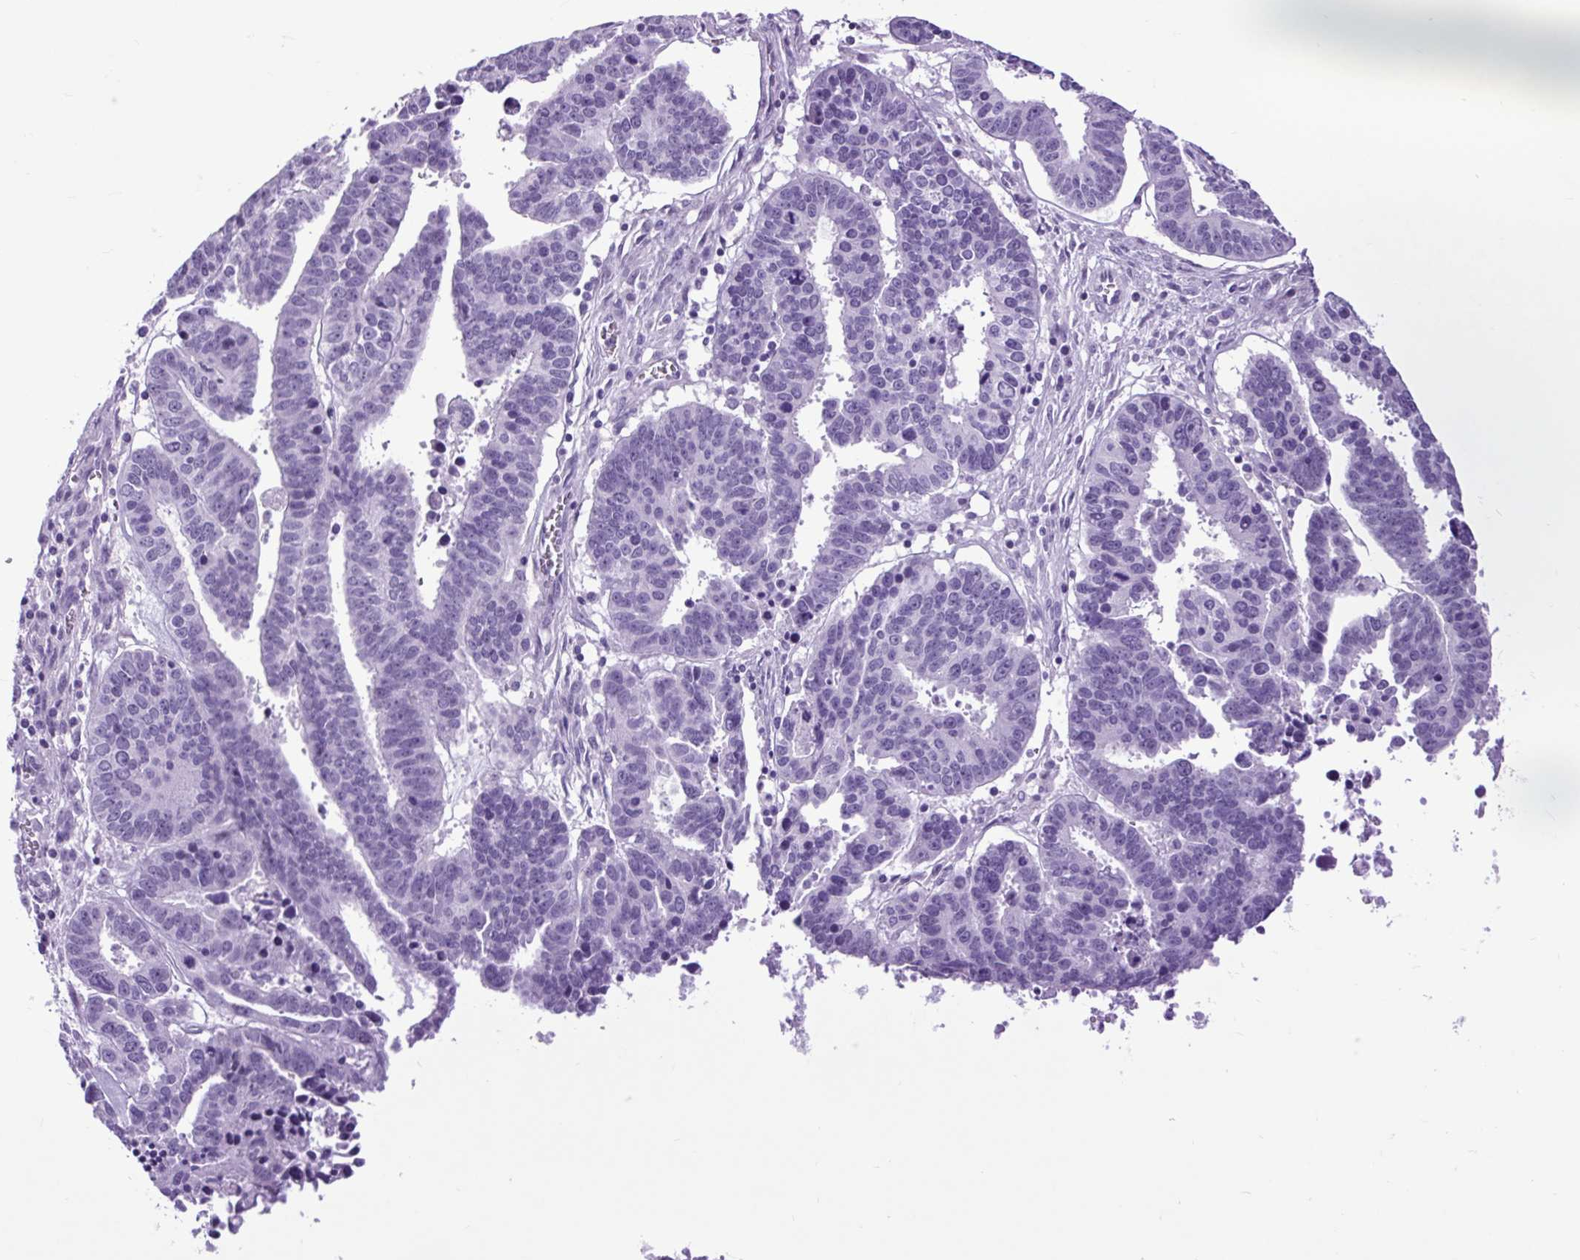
{"staining": {"intensity": "negative", "quantity": "none", "location": "none"}, "tissue": "ovarian cancer", "cell_type": "Tumor cells", "image_type": "cancer", "snomed": [{"axis": "morphology", "description": "Carcinoma, endometroid"}, {"axis": "morphology", "description": "Cystadenocarcinoma, serous, NOS"}, {"axis": "topography", "description": "Ovary"}], "caption": "IHC micrograph of ovarian cancer stained for a protein (brown), which displays no staining in tumor cells. The staining was performed using DAB (3,3'-diaminobenzidine) to visualize the protein expression in brown, while the nuclei were stained in blue with hematoxylin (Magnification: 20x).", "gene": "DPP6", "patient": {"sex": "female", "age": 45}}